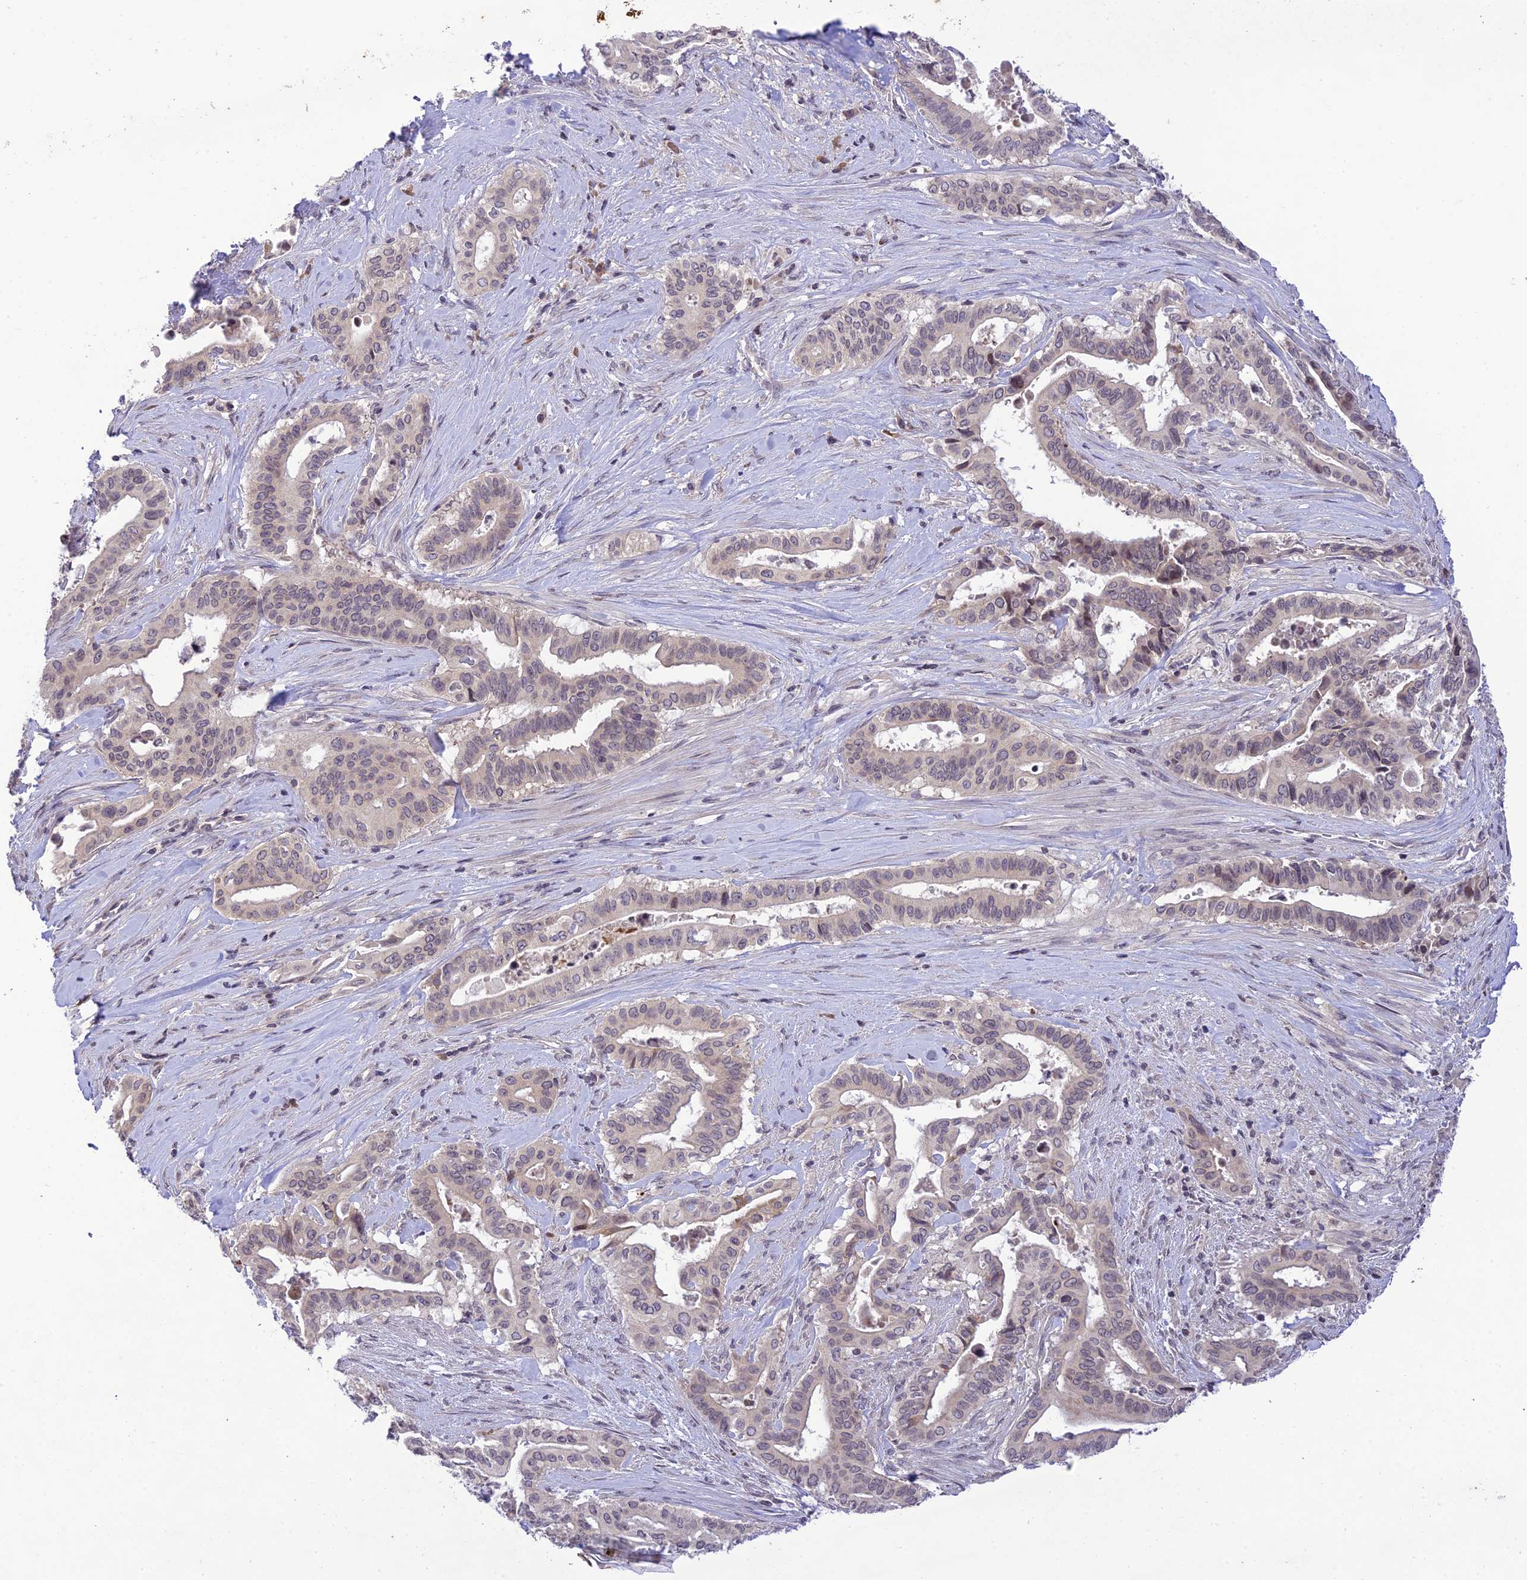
{"staining": {"intensity": "weak", "quantity": "25%-75%", "location": "nuclear"}, "tissue": "pancreatic cancer", "cell_type": "Tumor cells", "image_type": "cancer", "snomed": [{"axis": "morphology", "description": "Adenocarcinoma, NOS"}, {"axis": "topography", "description": "Pancreas"}], "caption": "Pancreatic adenocarcinoma was stained to show a protein in brown. There is low levels of weak nuclear staining in approximately 25%-75% of tumor cells. The protein is stained brown, and the nuclei are stained in blue (DAB (3,3'-diaminobenzidine) IHC with brightfield microscopy, high magnification).", "gene": "TEKT1", "patient": {"sex": "female", "age": 77}}